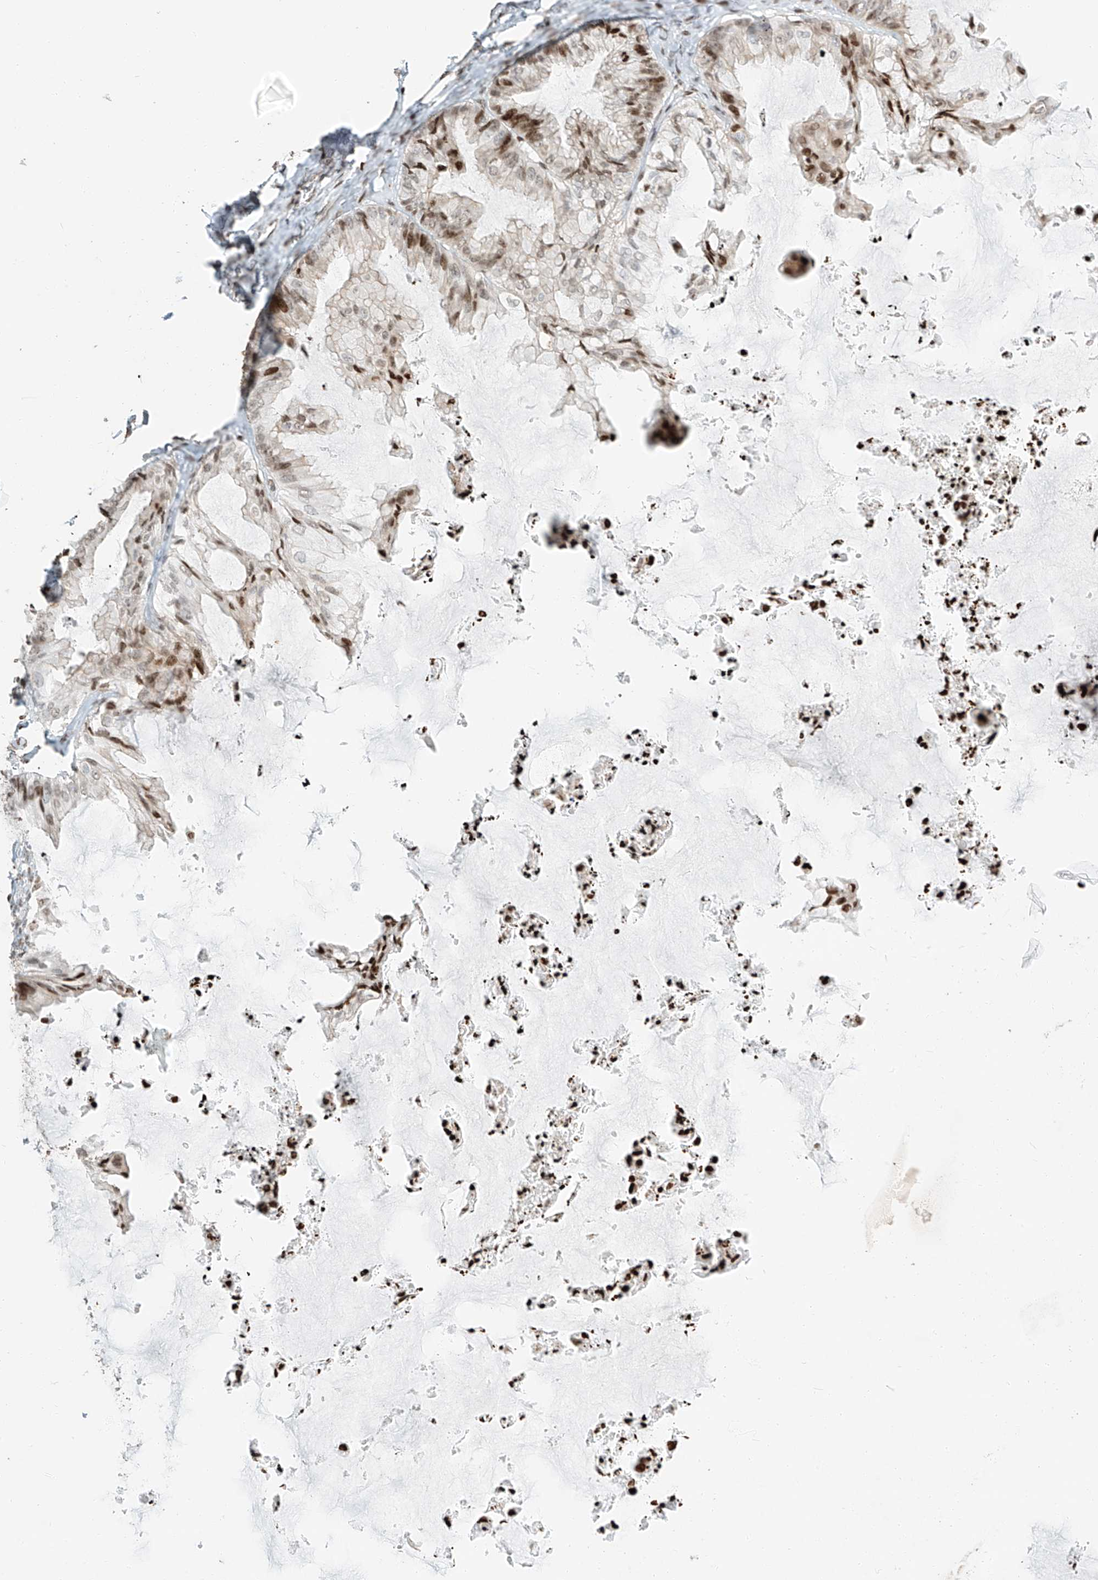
{"staining": {"intensity": "moderate", "quantity": "25%-75%", "location": "nuclear"}, "tissue": "ovarian cancer", "cell_type": "Tumor cells", "image_type": "cancer", "snomed": [{"axis": "morphology", "description": "Cystadenocarcinoma, mucinous, NOS"}, {"axis": "topography", "description": "Ovary"}], "caption": "Immunohistochemical staining of human ovarian cancer reveals medium levels of moderate nuclear protein expression in about 25%-75% of tumor cells.", "gene": "C17orf58", "patient": {"sex": "female", "age": 71}}